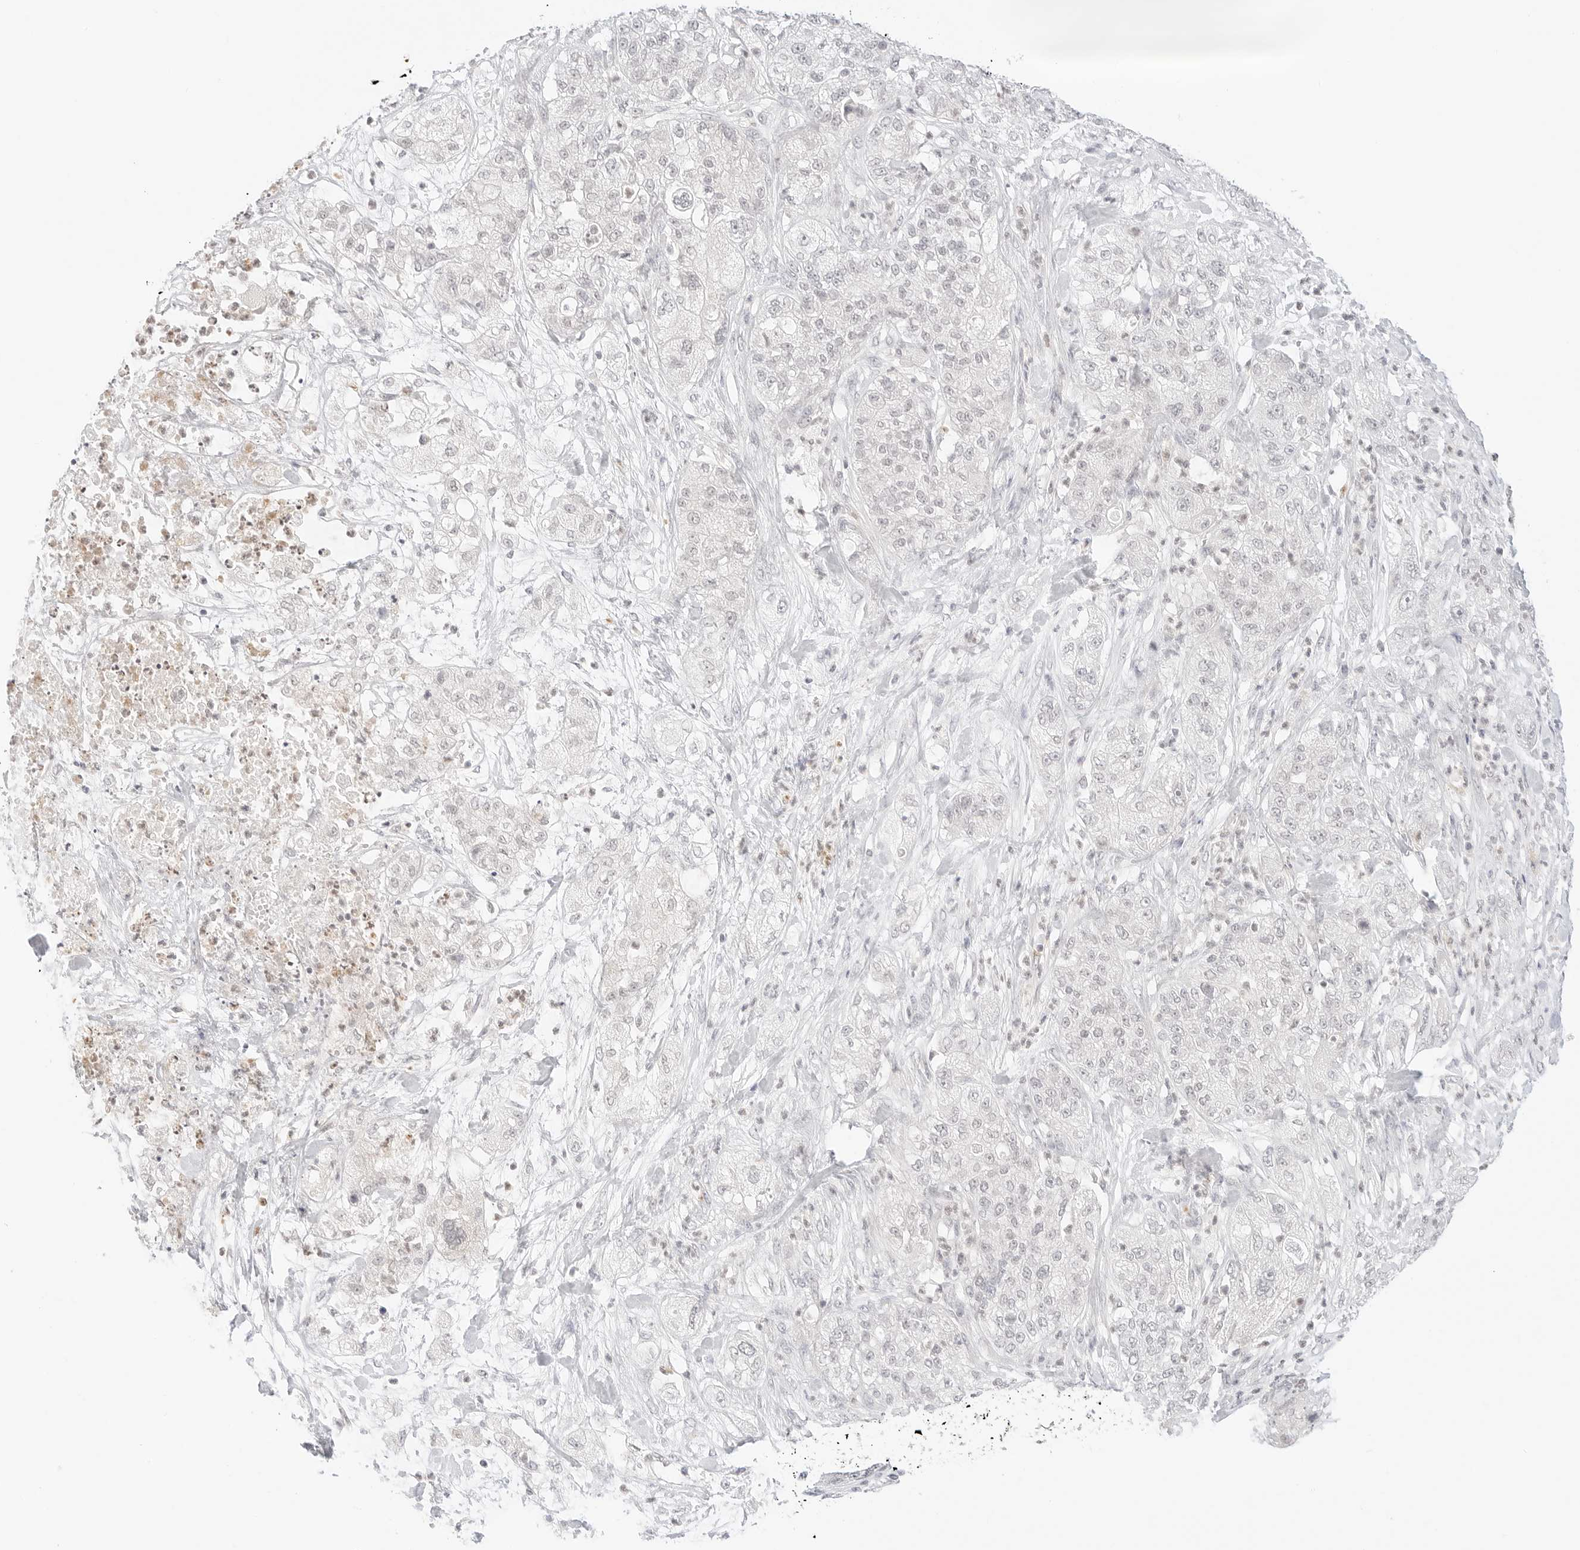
{"staining": {"intensity": "negative", "quantity": "none", "location": "none"}, "tissue": "pancreatic cancer", "cell_type": "Tumor cells", "image_type": "cancer", "snomed": [{"axis": "morphology", "description": "Adenocarcinoma, NOS"}, {"axis": "topography", "description": "Pancreas"}], "caption": "This histopathology image is of adenocarcinoma (pancreatic) stained with immunohistochemistry (IHC) to label a protein in brown with the nuclei are counter-stained blue. There is no positivity in tumor cells.", "gene": "GNAS", "patient": {"sex": "female", "age": 78}}